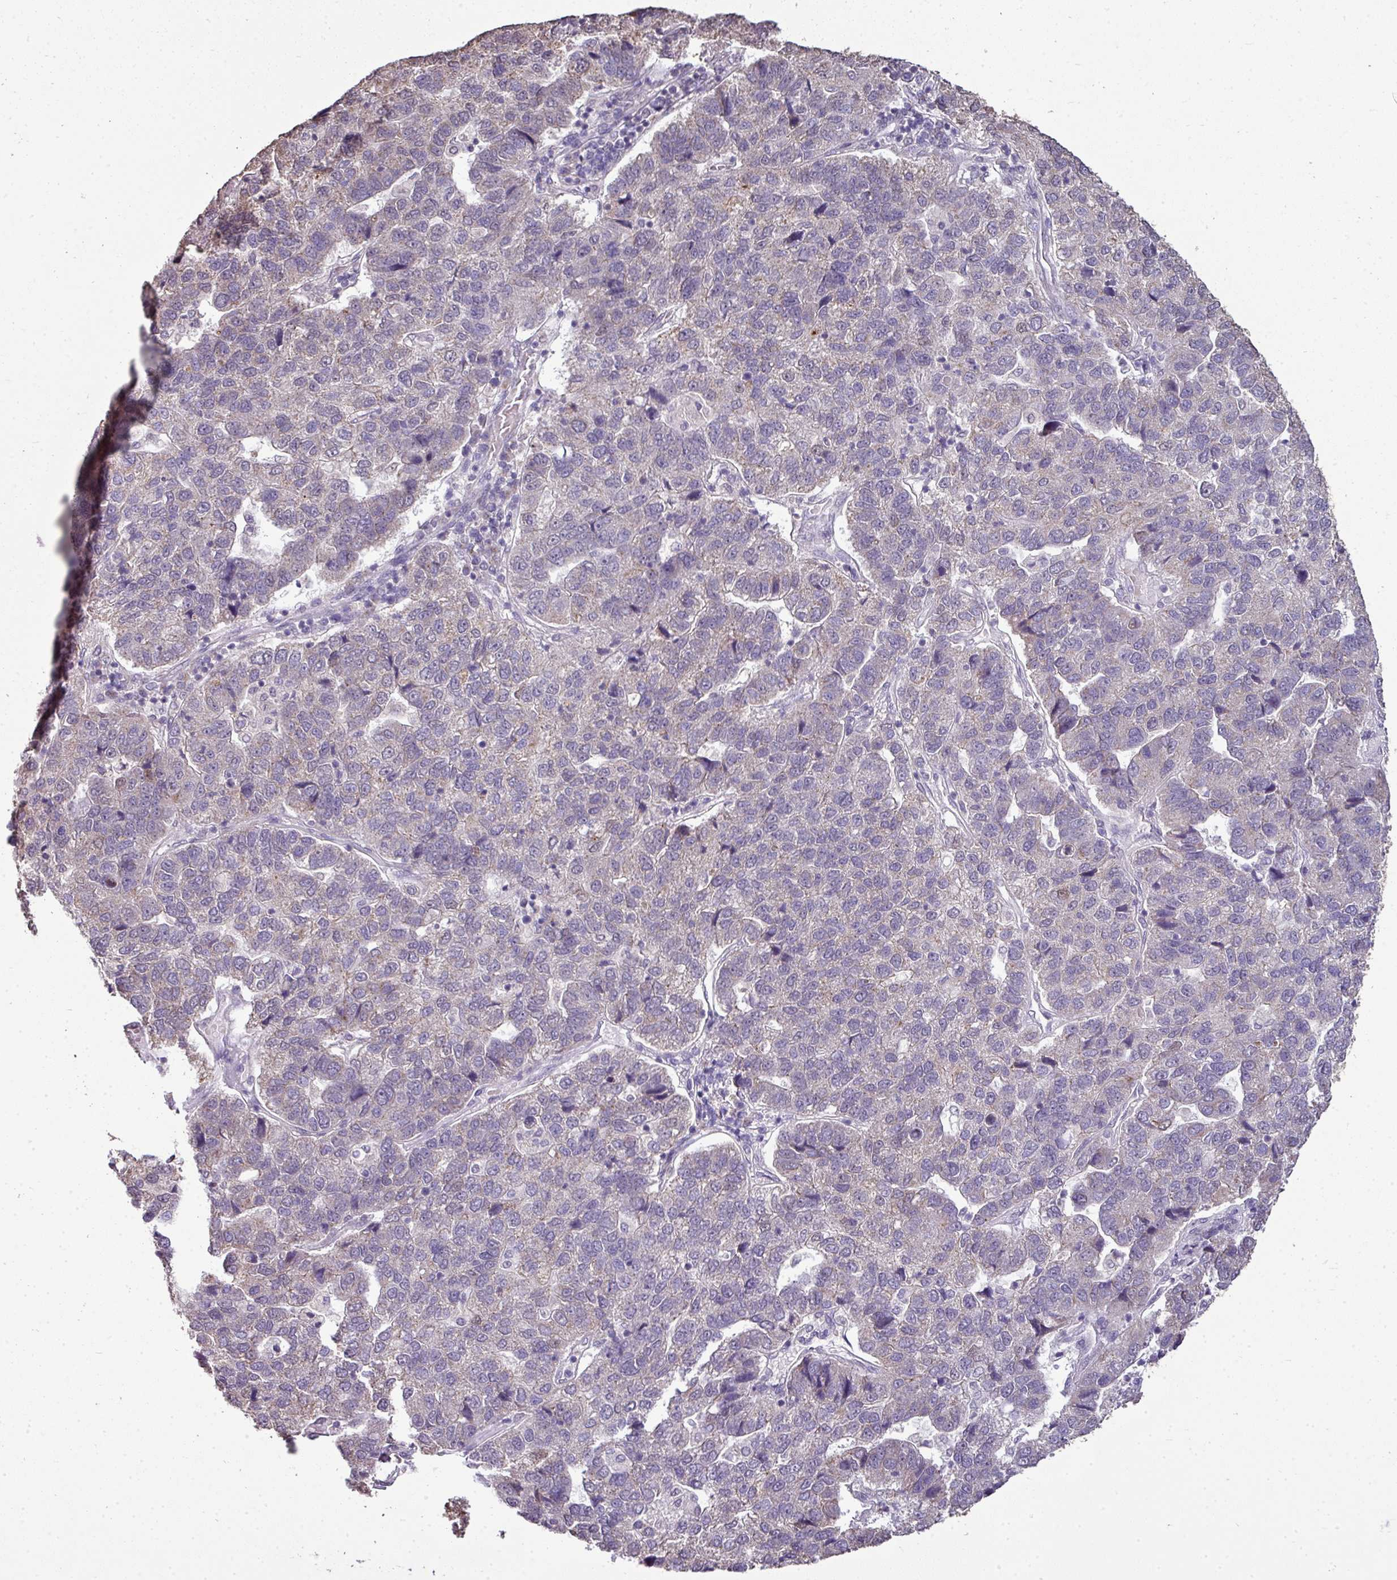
{"staining": {"intensity": "negative", "quantity": "none", "location": "none"}, "tissue": "pancreatic cancer", "cell_type": "Tumor cells", "image_type": "cancer", "snomed": [{"axis": "morphology", "description": "Adenocarcinoma, NOS"}, {"axis": "topography", "description": "Pancreas"}], "caption": "Immunohistochemical staining of human adenocarcinoma (pancreatic) displays no significant positivity in tumor cells.", "gene": "JPH2", "patient": {"sex": "female", "age": 61}}